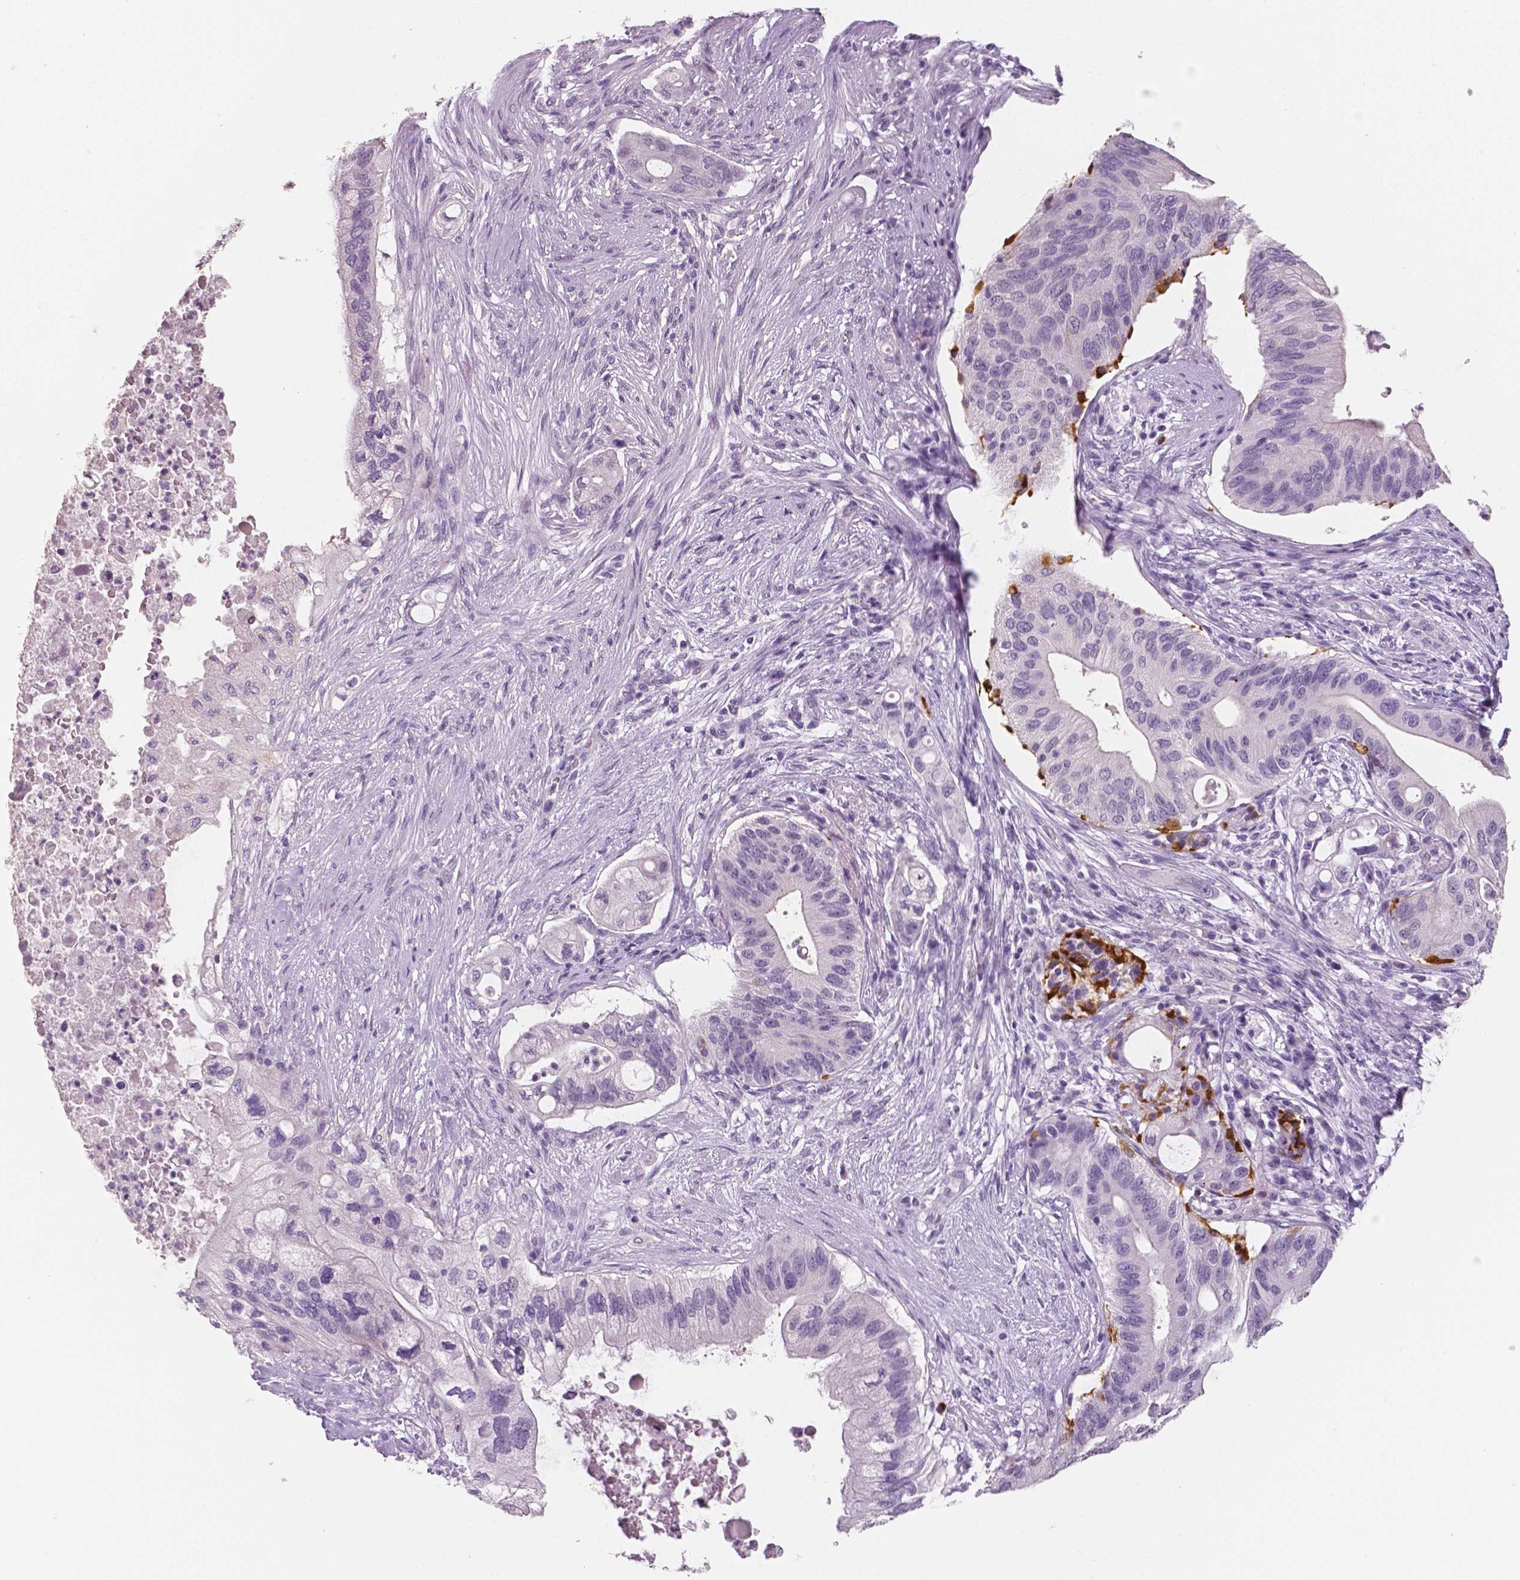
{"staining": {"intensity": "negative", "quantity": "none", "location": "none"}, "tissue": "pancreatic cancer", "cell_type": "Tumor cells", "image_type": "cancer", "snomed": [{"axis": "morphology", "description": "Adenocarcinoma, NOS"}, {"axis": "topography", "description": "Pancreas"}], "caption": "High magnification brightfield microscopy of adenocarcinoma (pancreatic) stained with DAB (3,3'-diaminobenzidine) (brown) and counterstained with hematoxylin (blue): tumor cells show no significant staining. The staining is performed using DAB brown chromogen with nuclei counter-stained in using hematoxylin.", "gene": "TSPAN7", "patient": {"sex": "female", "age": 72}}